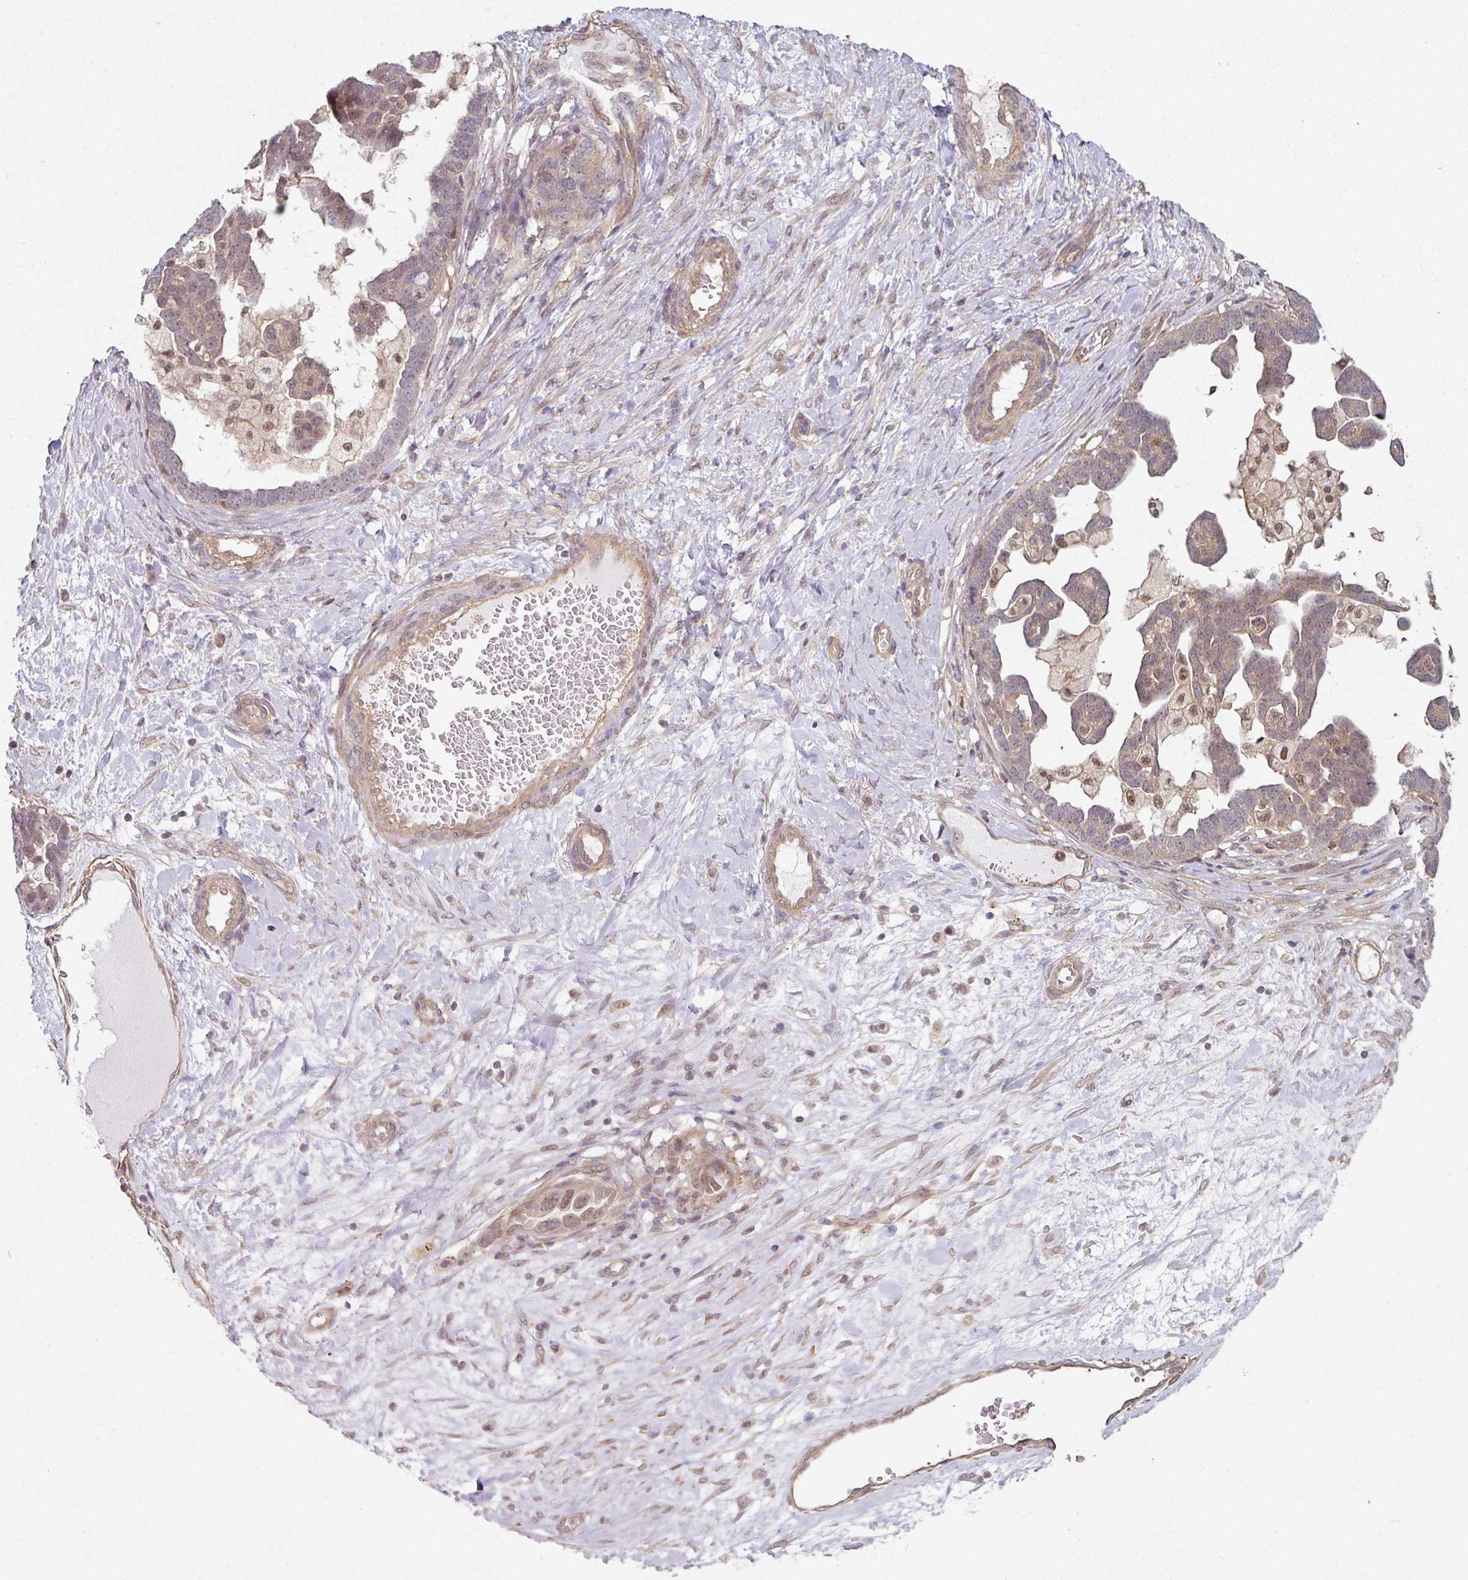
{"staining": {"intensity": "weak", "quantity": "25%-75%", "location": "nuclear"}, "tissue": "ovarian cancer", "cell_type": "Tumor cells", "image_type": "cancer", "snomed": [{"axis": "morphology", "description": "Cystadenocarcinoma, serous, NOS"}, {"axis": "topography", "description": "Ovary"}], "caption": "A high-resolution micrograph shows immunohistochemistry staining of ovarian cancer (serous cystadenocarcinoma), which exhibits weak nuclear staining in approximately 25%-75% of tumor cells.", "gene": "PSME3IP1", "patient": {"sex": "female", "age": 54}}